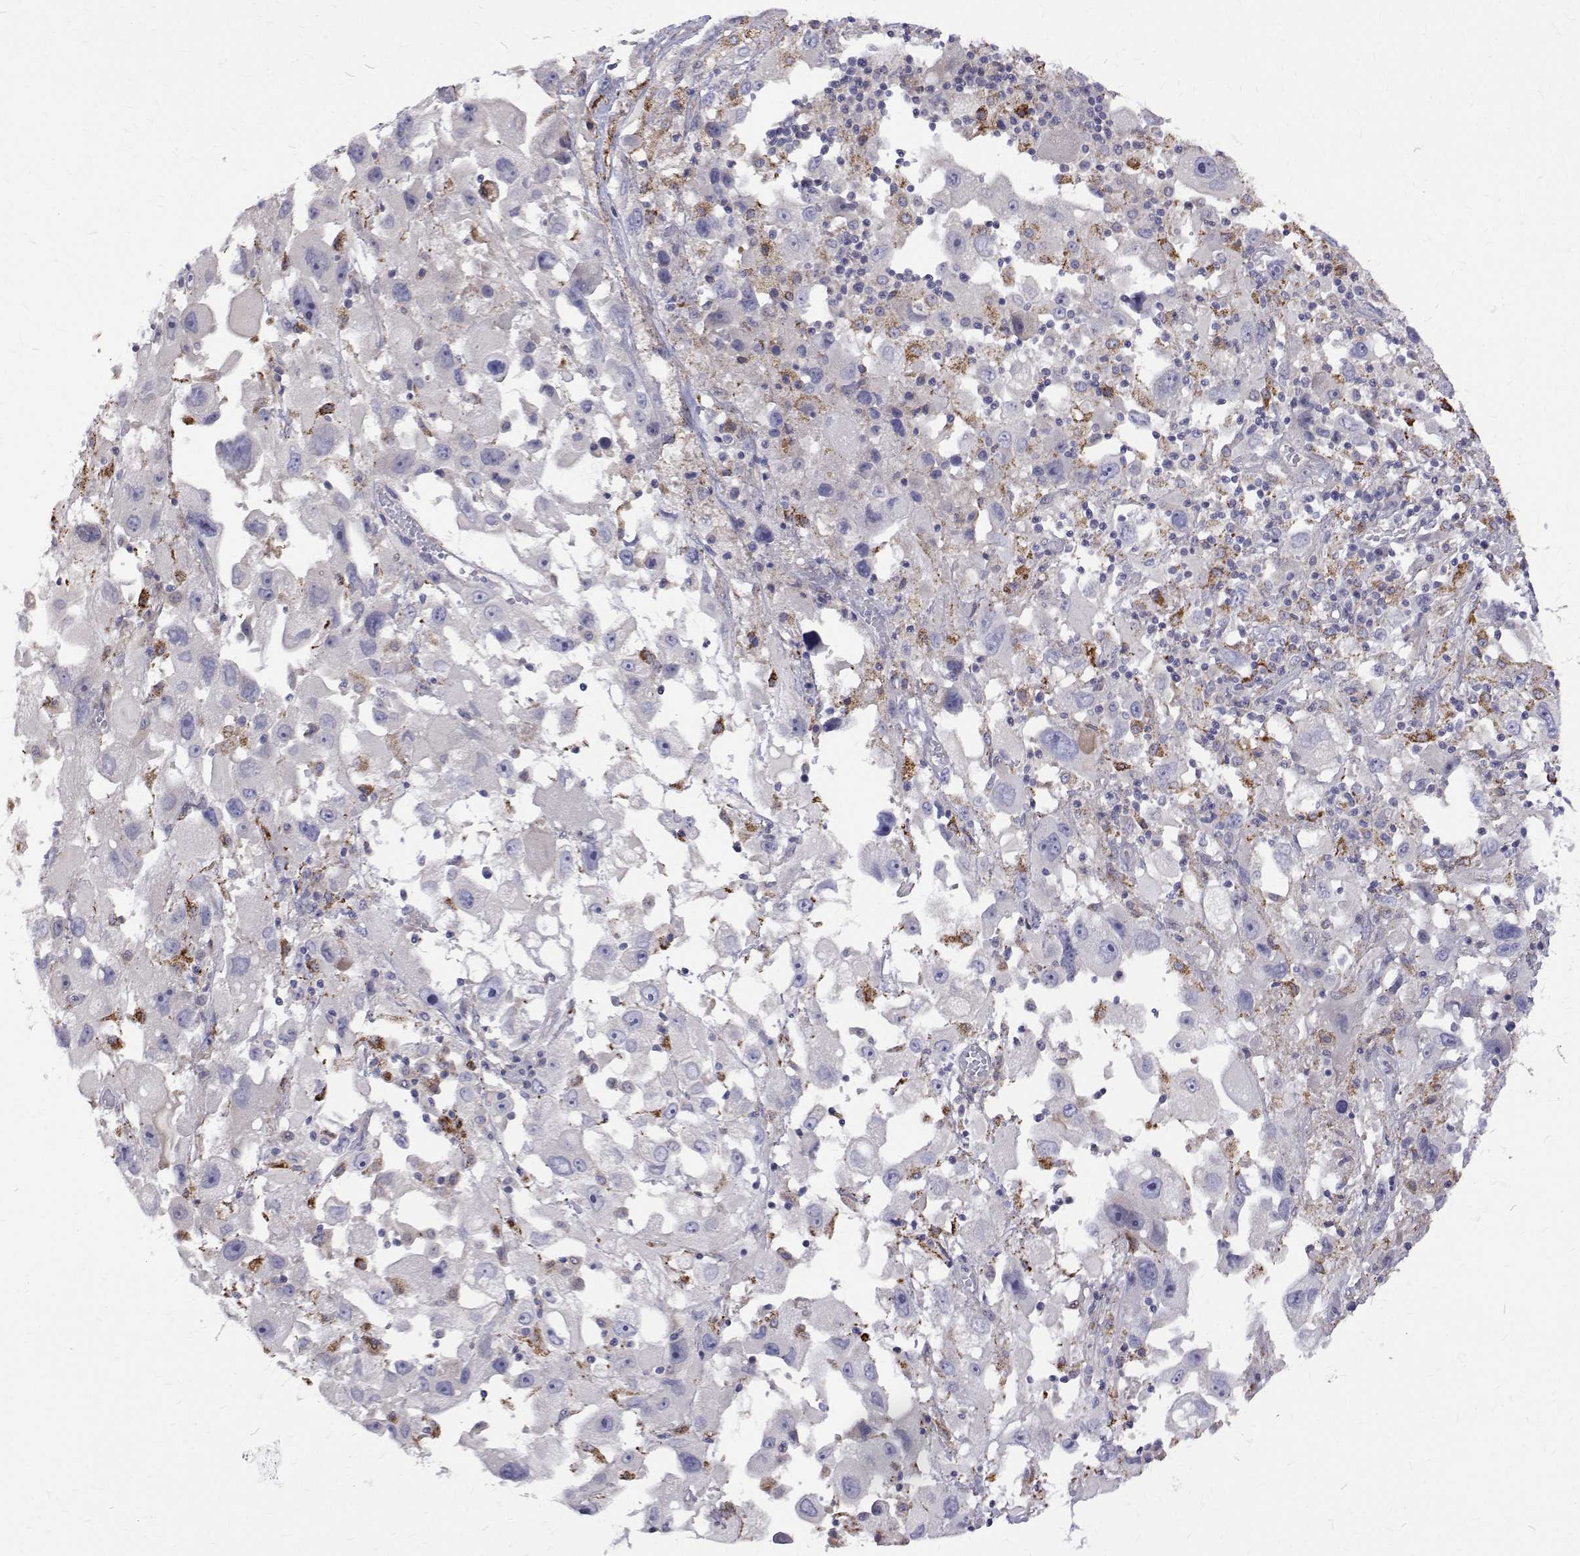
{"staining": {"intensity": "negative", "quantity": "none", "location": "none"}, "tissue": "melanoma", "cell_type": "Tumor cells", "image_type": "cancer", "snomed": [{"axis": "morphology", "description": "Malignant melanoma, Metastatic site"}, {"axis": "topography", "description": "Soft tissue"}], "caption": "A high-resolution photomicrograph shows IHC staining of malignant melanoma (metastatic site), which reveals no significant expression in tumor cells.", "gene": "PADI1", "patient": {"sex": "male", "age": 50}}